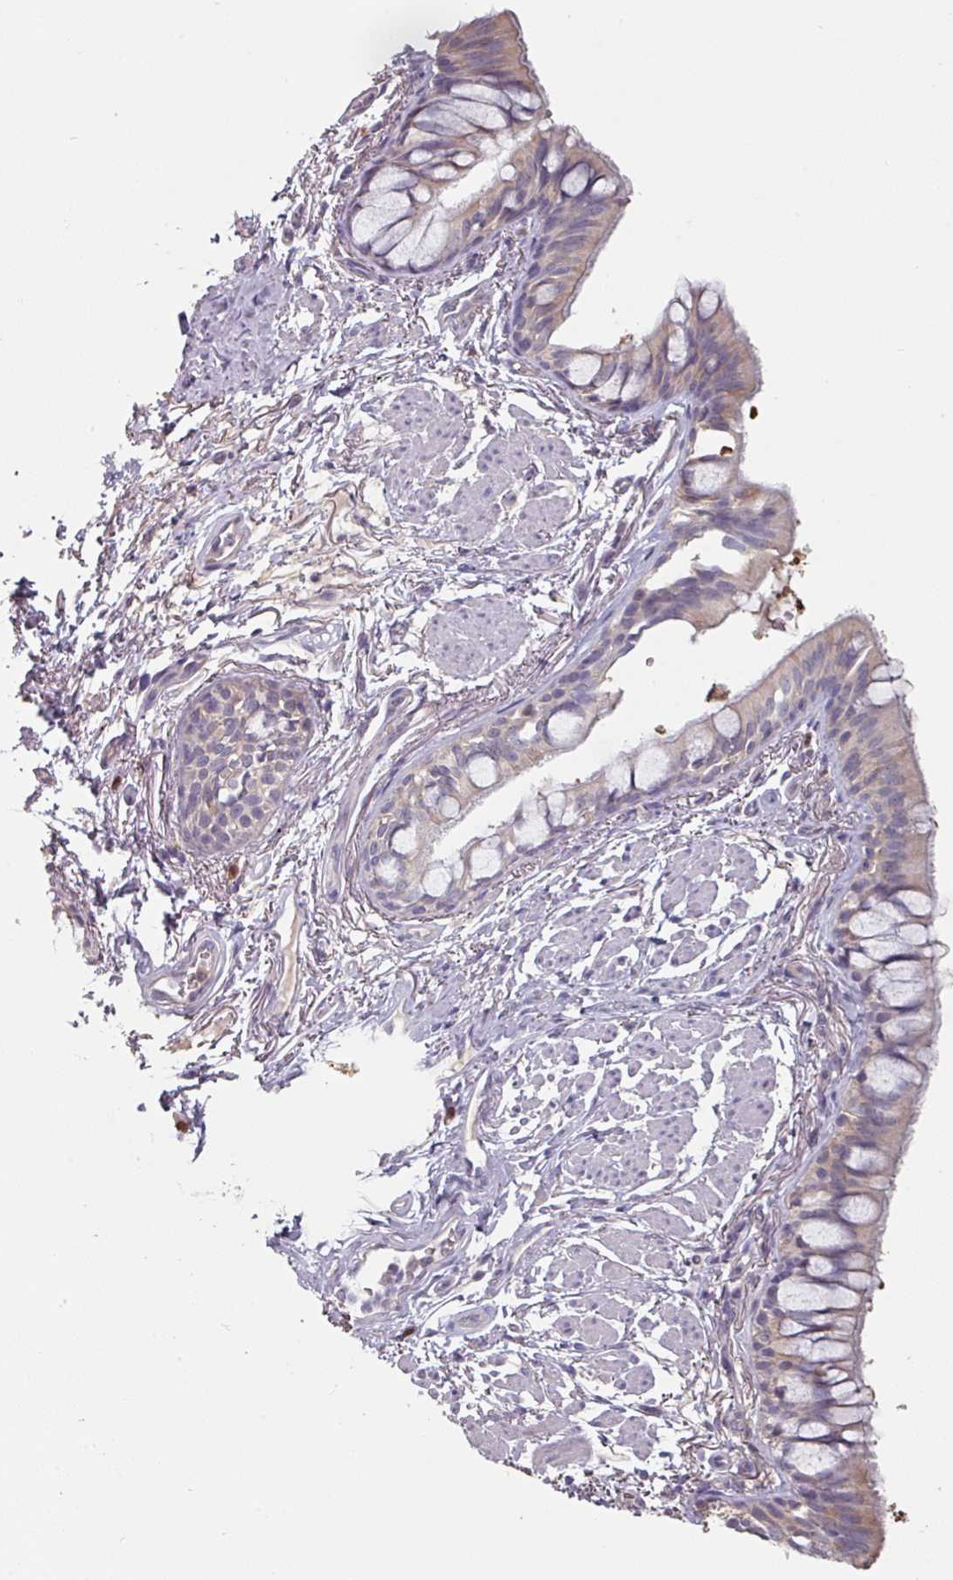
{"staining": {"intensity": "weak", "quantity": "25%-75%", "location": "cytoplasmic/membranous"}, "tissue": "bronchus", "cell_type": "Respiratory epithelial cells", "image_type": "normal", "snomed": [{"axis": "morphology", "description": "Normal tissue, NOS"}, {"axis": "topography", "description": "Bronchus"}], "caption": "The histopathology image demonstrates immunohistochemical staining of normal bronchus. There is weak cytoplasmic/membranous staining is present in approximately 25%-75% of respiratory epithelial cells.", "gene": "ZBTB6", "patient": {"sex": "male", "age": 70}}